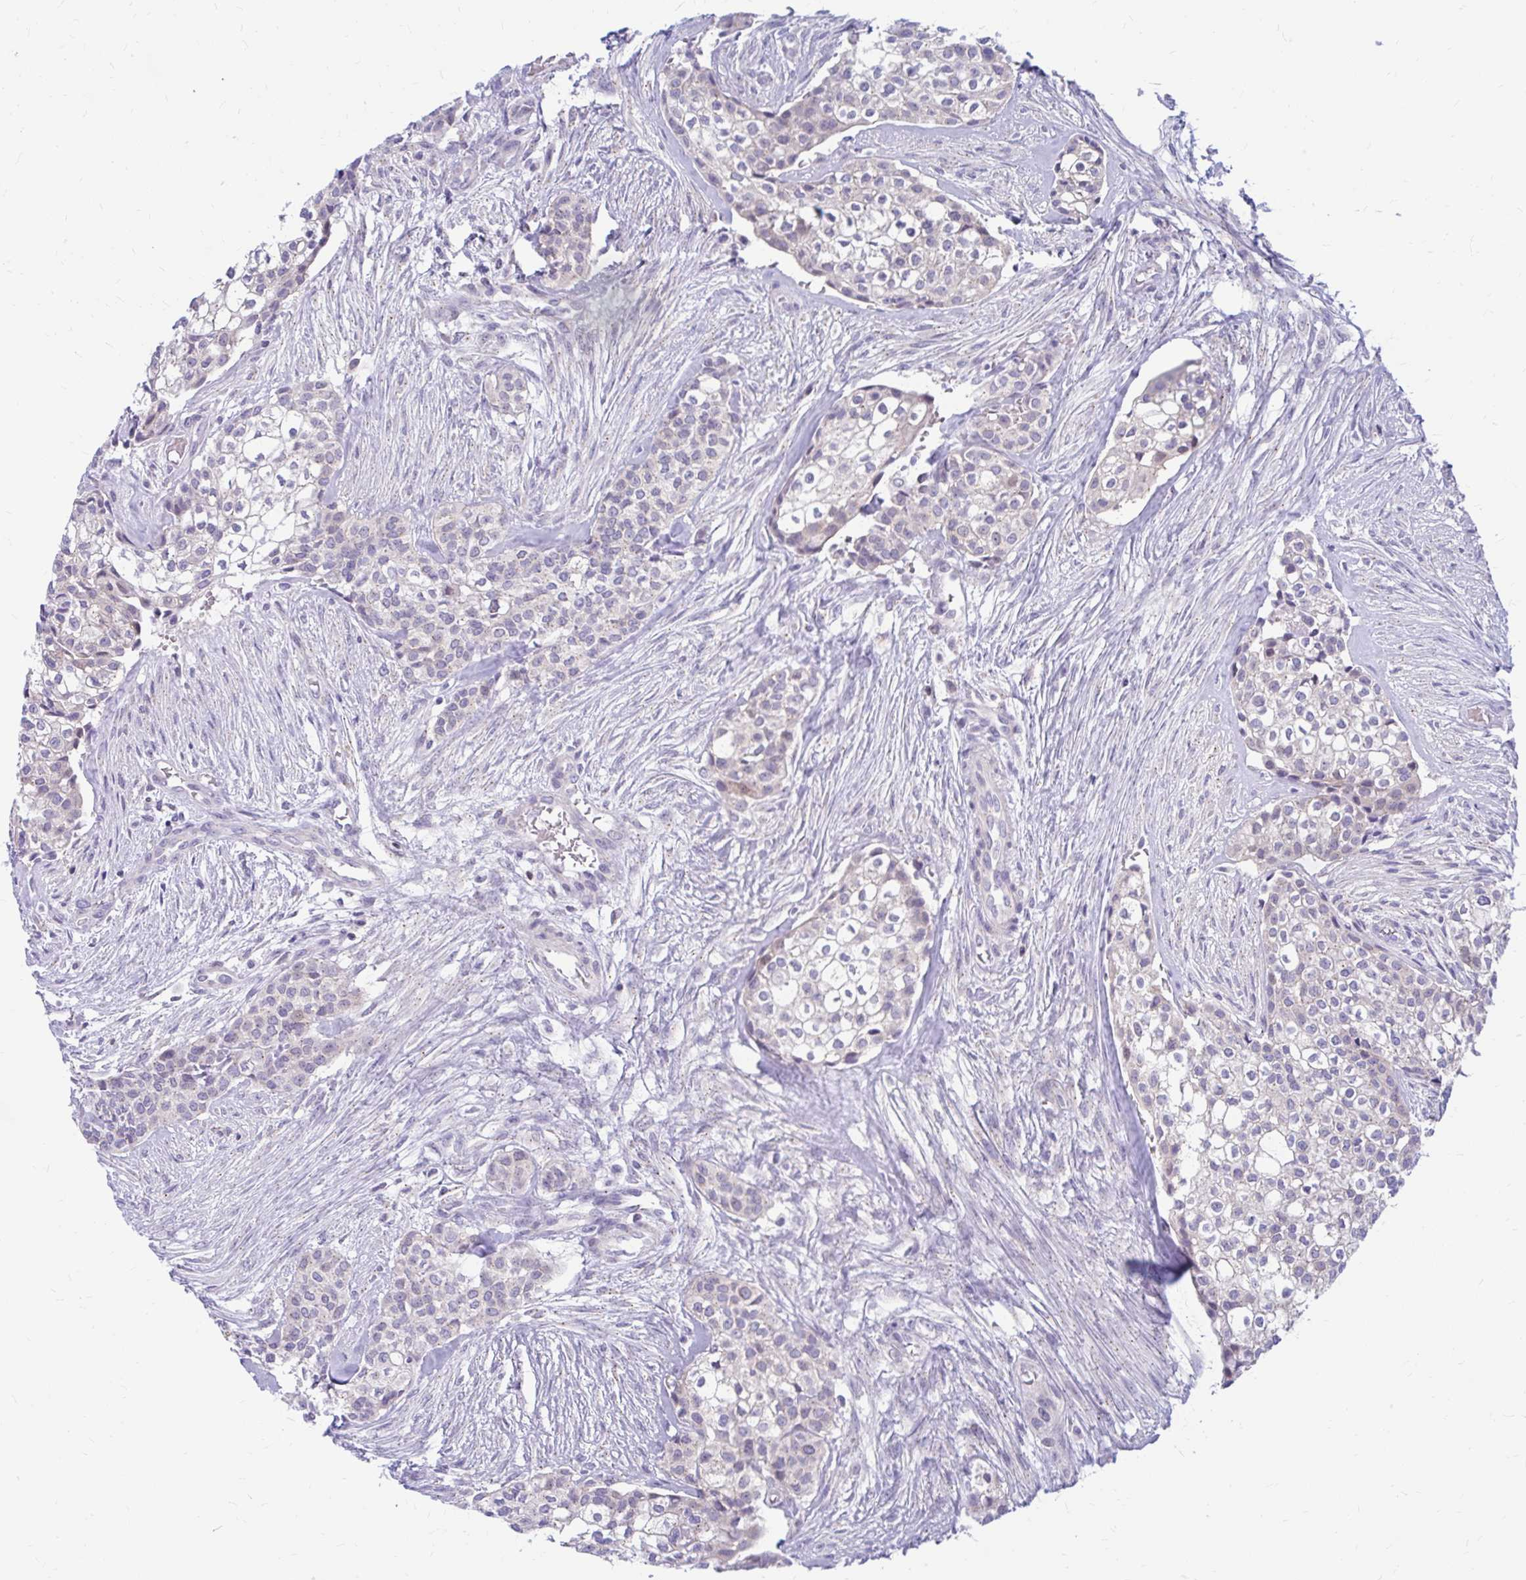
{"staining": {"intensity": "weak", "quantity": "<25%", "location": "nuclear"}, "tissue": "head and neck cancer", "cell_type": "Tumor cells", "image_type": "cancer", "snomed": [{"axis": "morphology", "description": "Adenocarcinoma, NOS"}, {"axis": "topography", "description": "Head-Neck"}], "caption": "The IHC micrograph has no significant expression in tumor cells of head and neck cancer (adenocarcinoma) tissue.", "gene": "RADIL", "patient": {"sex": "male", "age": 81}}